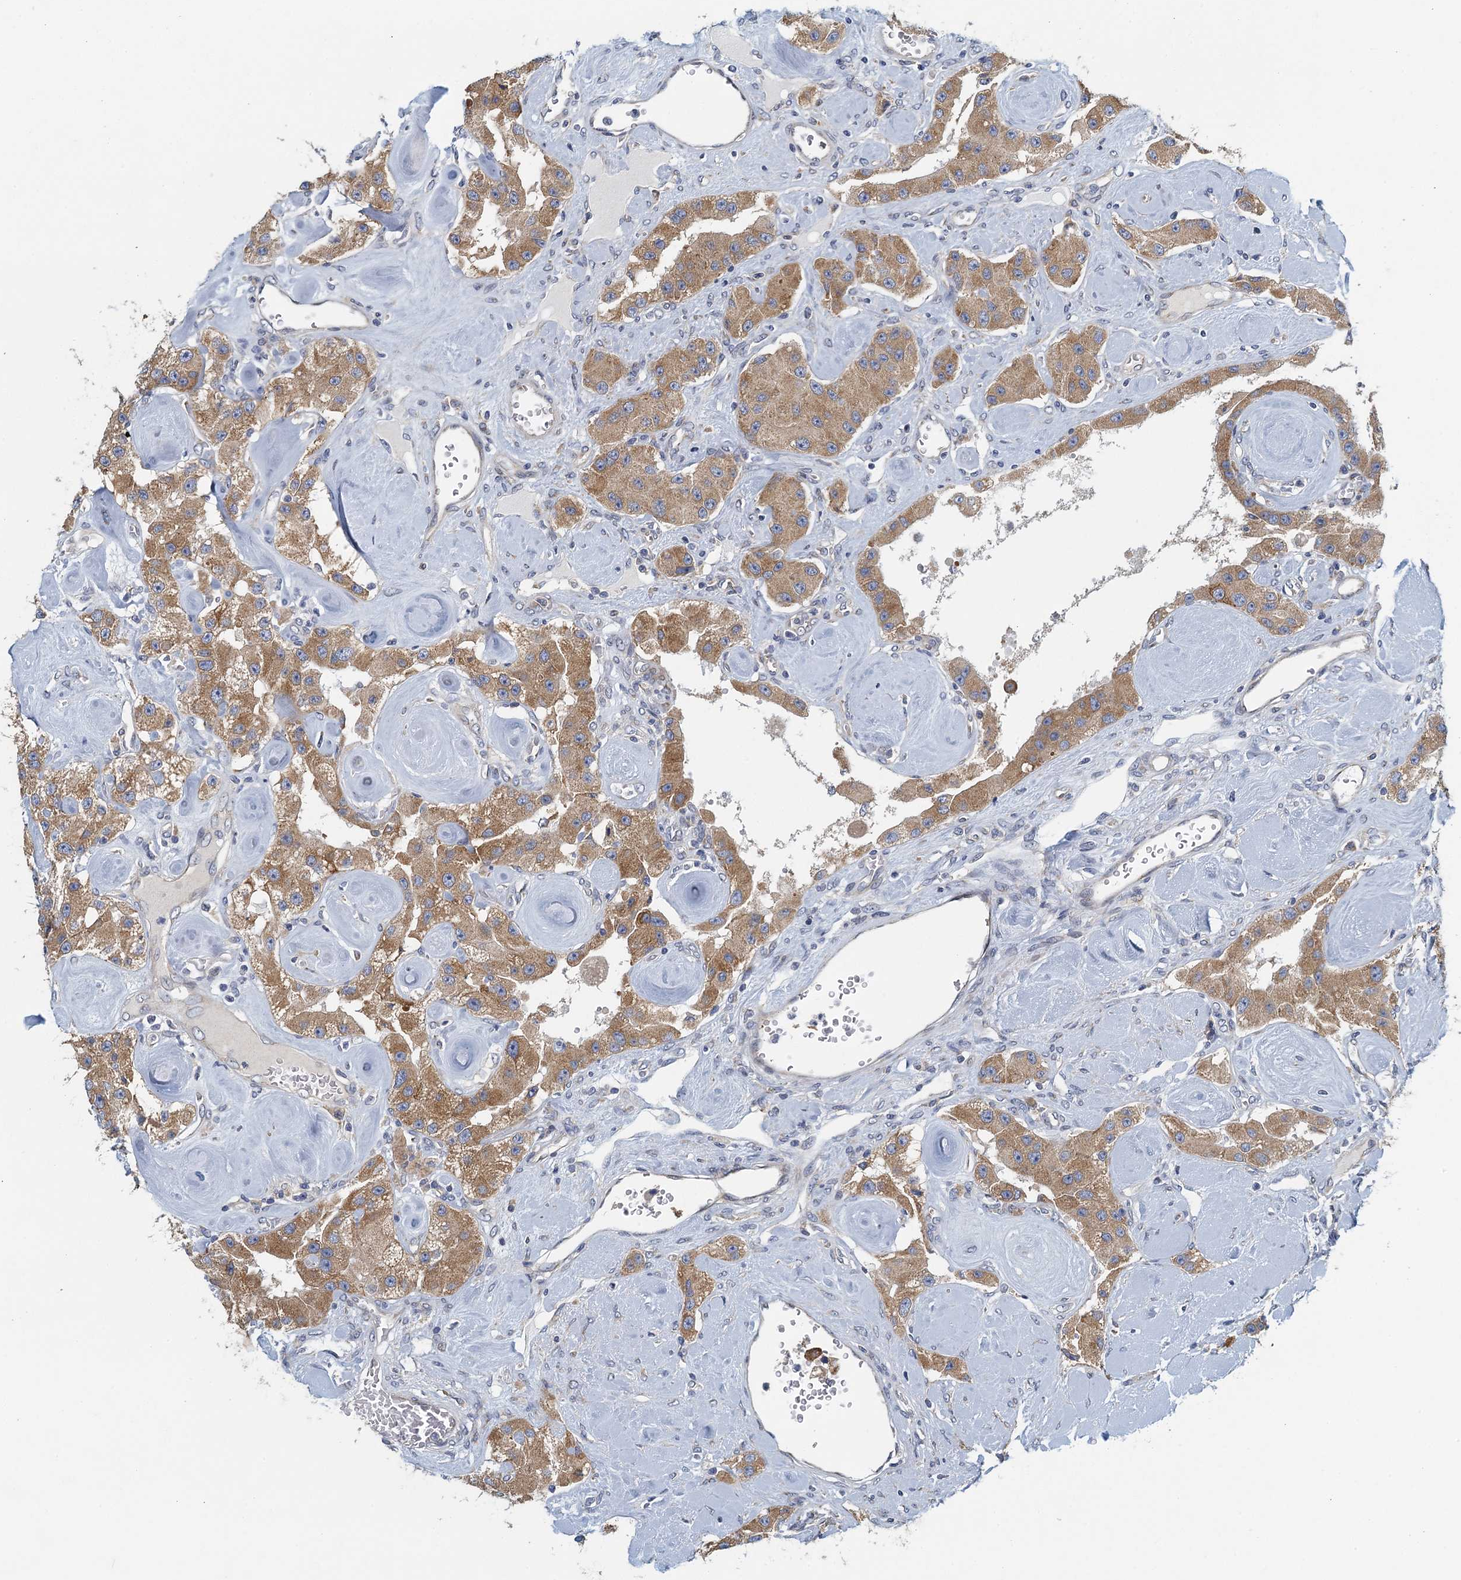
{"staining": {"intensity": "moderate", "quantity": ">75%", "location": "cytoplasmic/membranous"}, "tissue": "carcinoid", "cell_type": "Tumor cells", "image_type": "cancer", "snomed": [{"axis": "morphology", "description": "Carcinoid, malignant, NOS"}, {"axis": "topography", "description": "Pancreas"}], "caption": "Immunohistochemistry image of neoplastic tissue: human carcinoid stained using immunohistochemistry reveals medium levels of moderate protein expression localized specifically in the cytoplasmic/membranous of tumor cells, appearing as a cytoplasmic/membranous brown color.", "gene": "ALG2", "patient": {"sex": "male", "age": 41}}